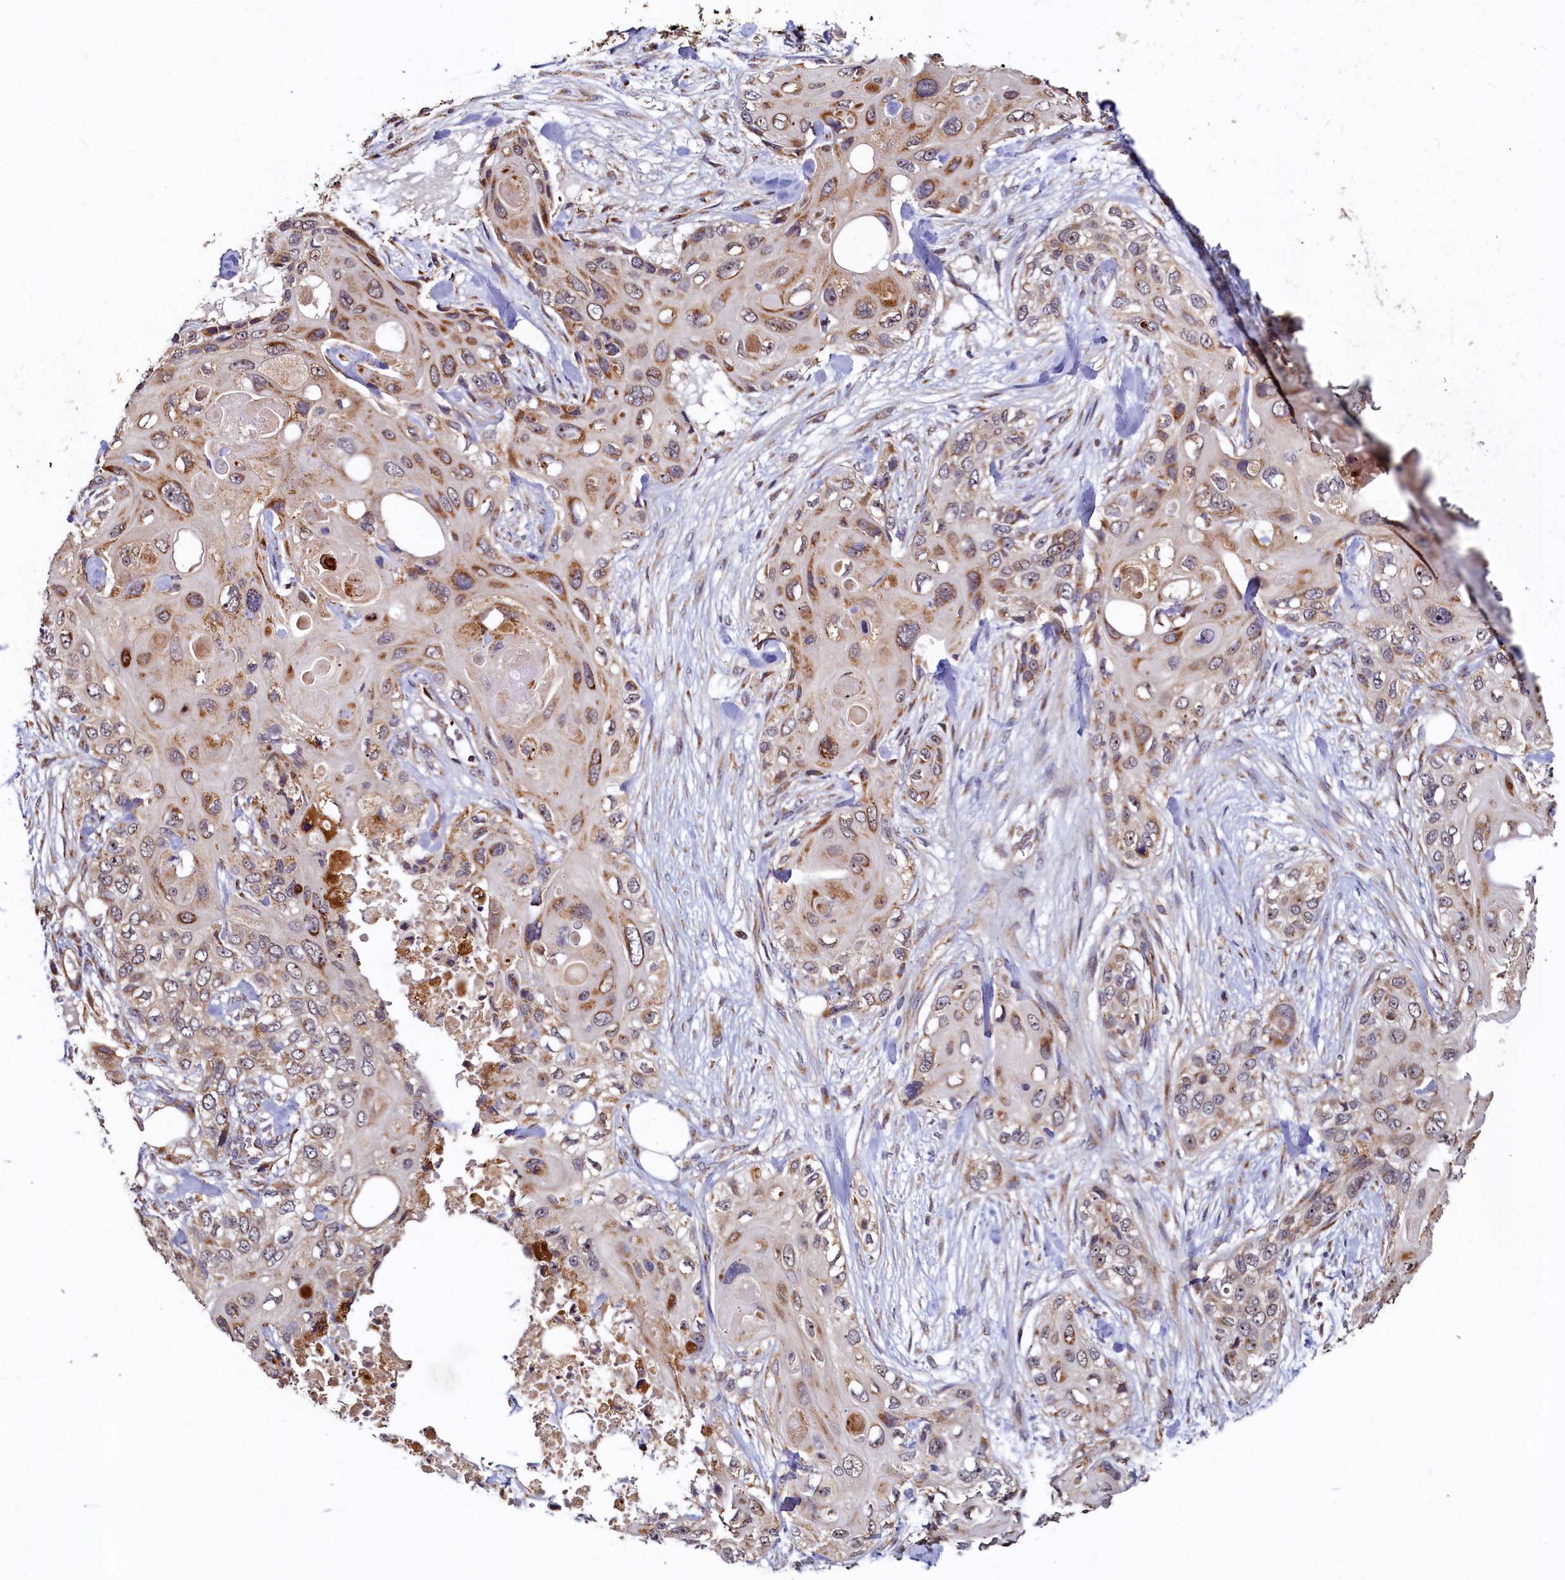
{"staining": {"intensity": "moderate", "quantity": "25%-75%", "location": "cytoplasmic/membranous,nuclear"}, "tissue": "skin cancer", "cell_type": "Tumor cells", "image_type": "cancer", "snomed": [{"axis": "morphology", "description": "Normal tissue, NOS"}, {"axis": "morphology", "description": "Squamous cell carcinoma, NOS"}, {"axis": "topography", "description": "Skin"}], "caption": "IHC of squamous cell carcinoma (skin) shows medium levels of moderate cytoplasmic/membranous and nuclear expression in approximately 25%-75% of tumor cells.", "gene": "NCKAP5L", "patient": {"sex": "male", "age": 72}}